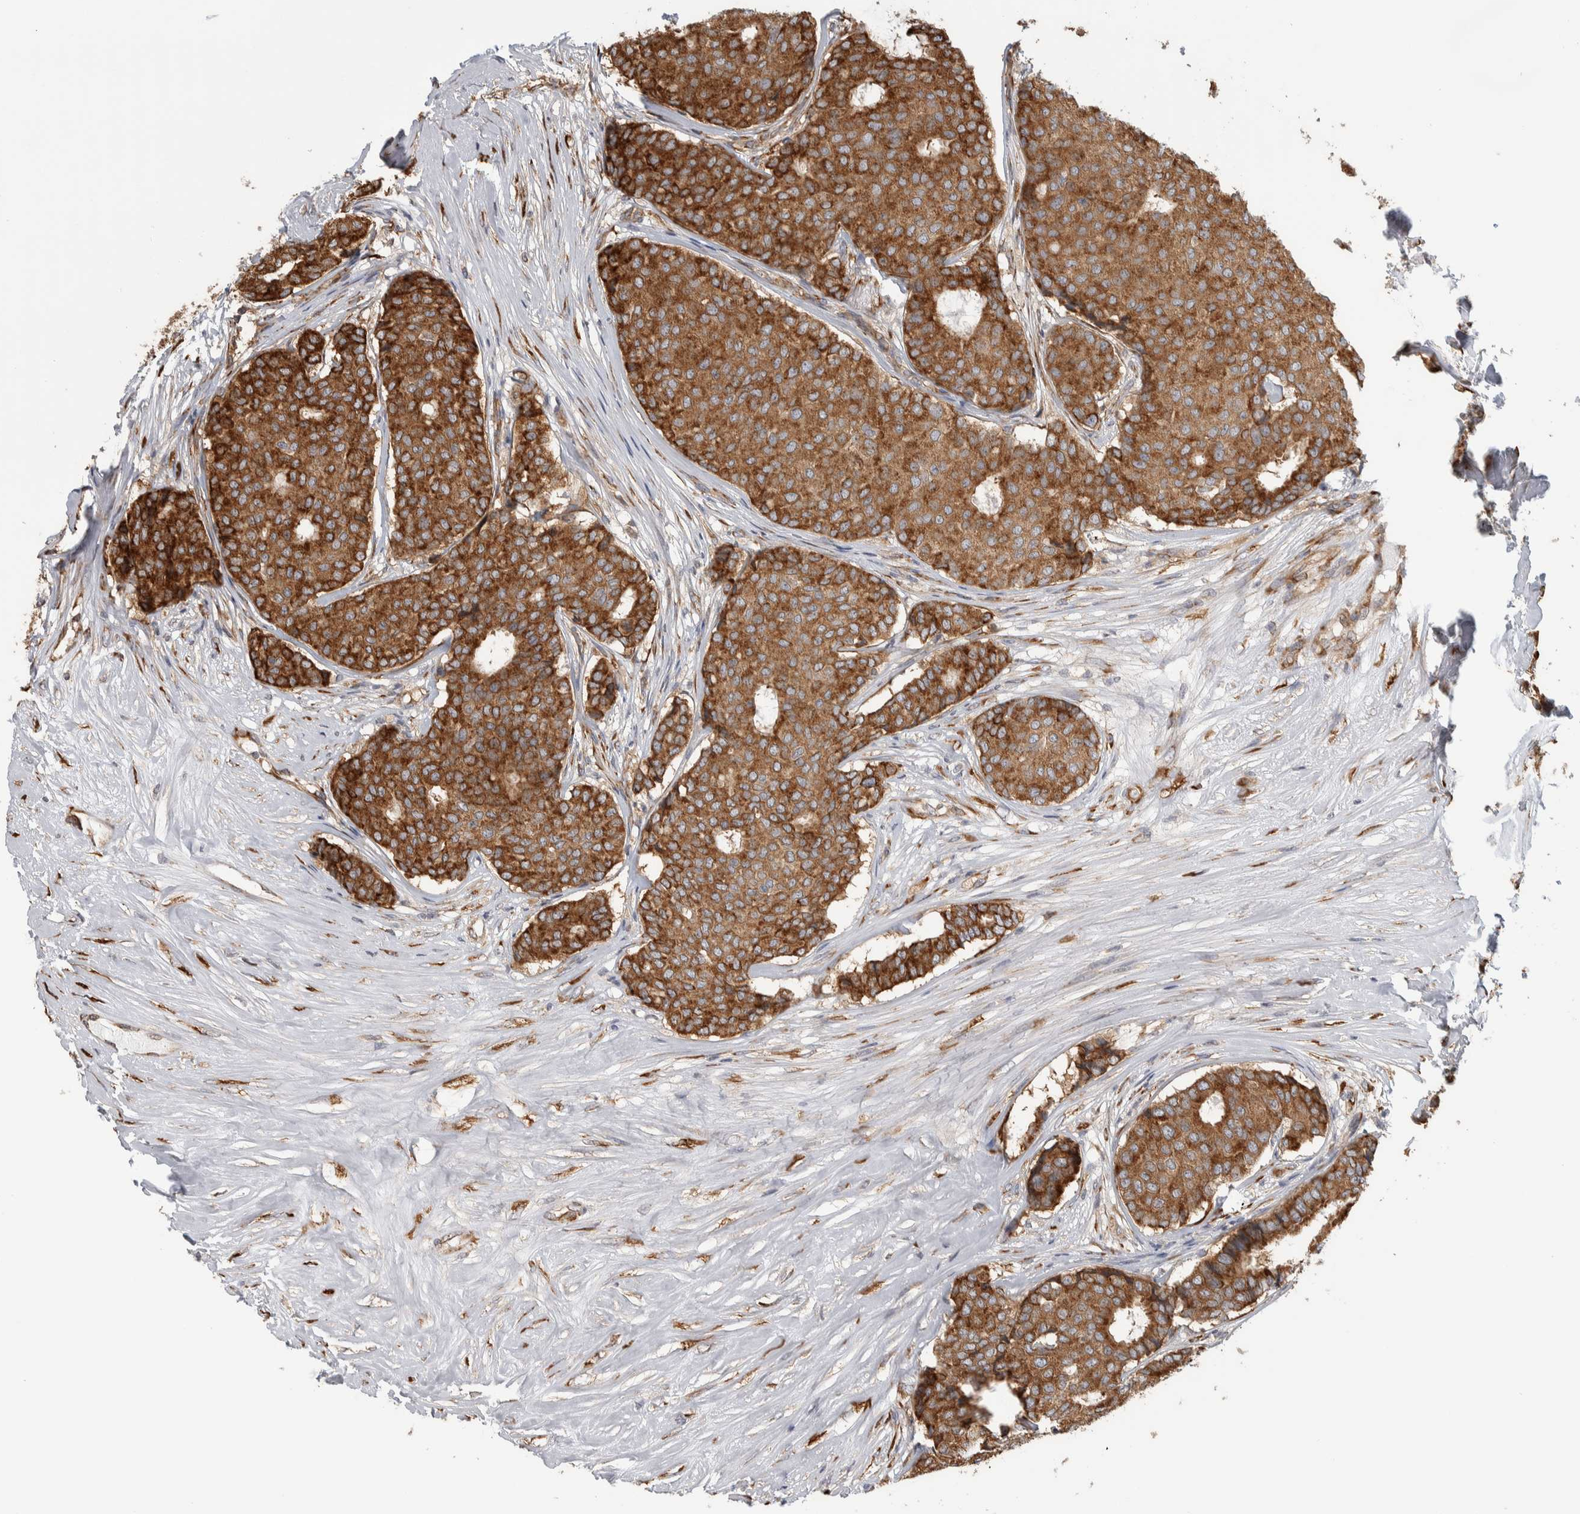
{"staining": {"intensity": "strong", "quantity": ">75%", "location": "cytoplasmic/membranous"}, "tissue": "breast cancer", "cell_type": "Tumor cells", "image_type": "cancer", "snomed": [{"axis": "morphology", "description": "Duct carcinoma"}, {"axis": "topography", "description": "Breast"}], "caption": "Breast cancer (infiltrating ductal carcinoma) tissue displays strong cytoplasmic/membranous staining in about >75% of tumor cells The protein is shown in brown color, while the nuclei are stained blue.", "gene": "EIF3H", "patient": {"sex": "female", "age": 75}}